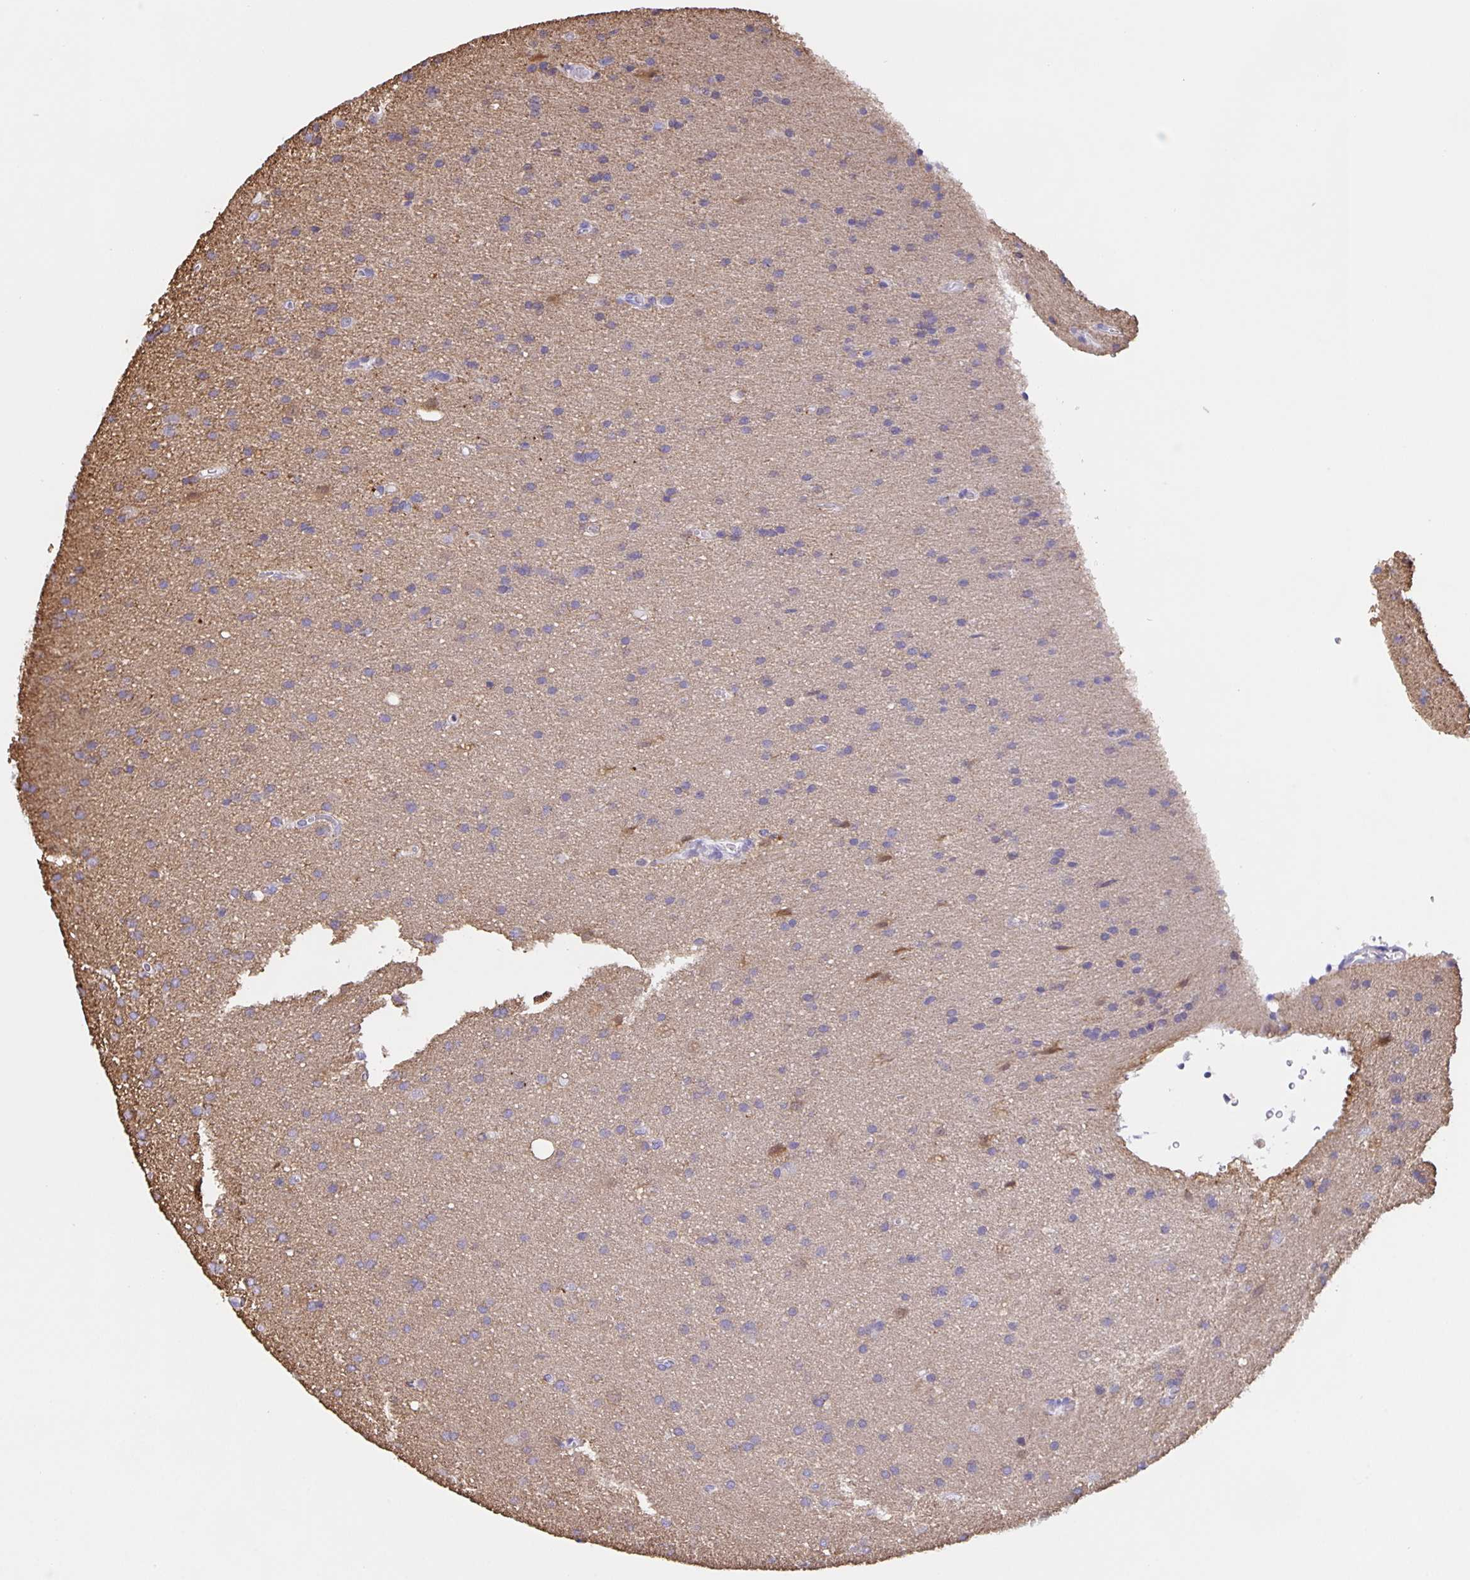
{"staining": {"intensity": "negative", "quantity": "none", "location": "none"}, "tissue": "glioma", "cell_type": "Tumor cells", "image_type": "cancer", "snomed": [{"axis": "morphology", "description": "Glioma, malignant, Low grade"}, {"axis": "topography", "description": "Brain"}], "caption": "A photomicrograph of malignant glioma (low-grade) stained for a protein displays no brown staining in tumor cells. The staining was performed using DAB (3,3'-diaminobenzidine) to visualize the protein expression in brown, while the nuclei were stained in blue with hematoxylin (Magnification: 20x).", "gene": "MARCHF6", "patient": {"sex": "female", "age": 54}}